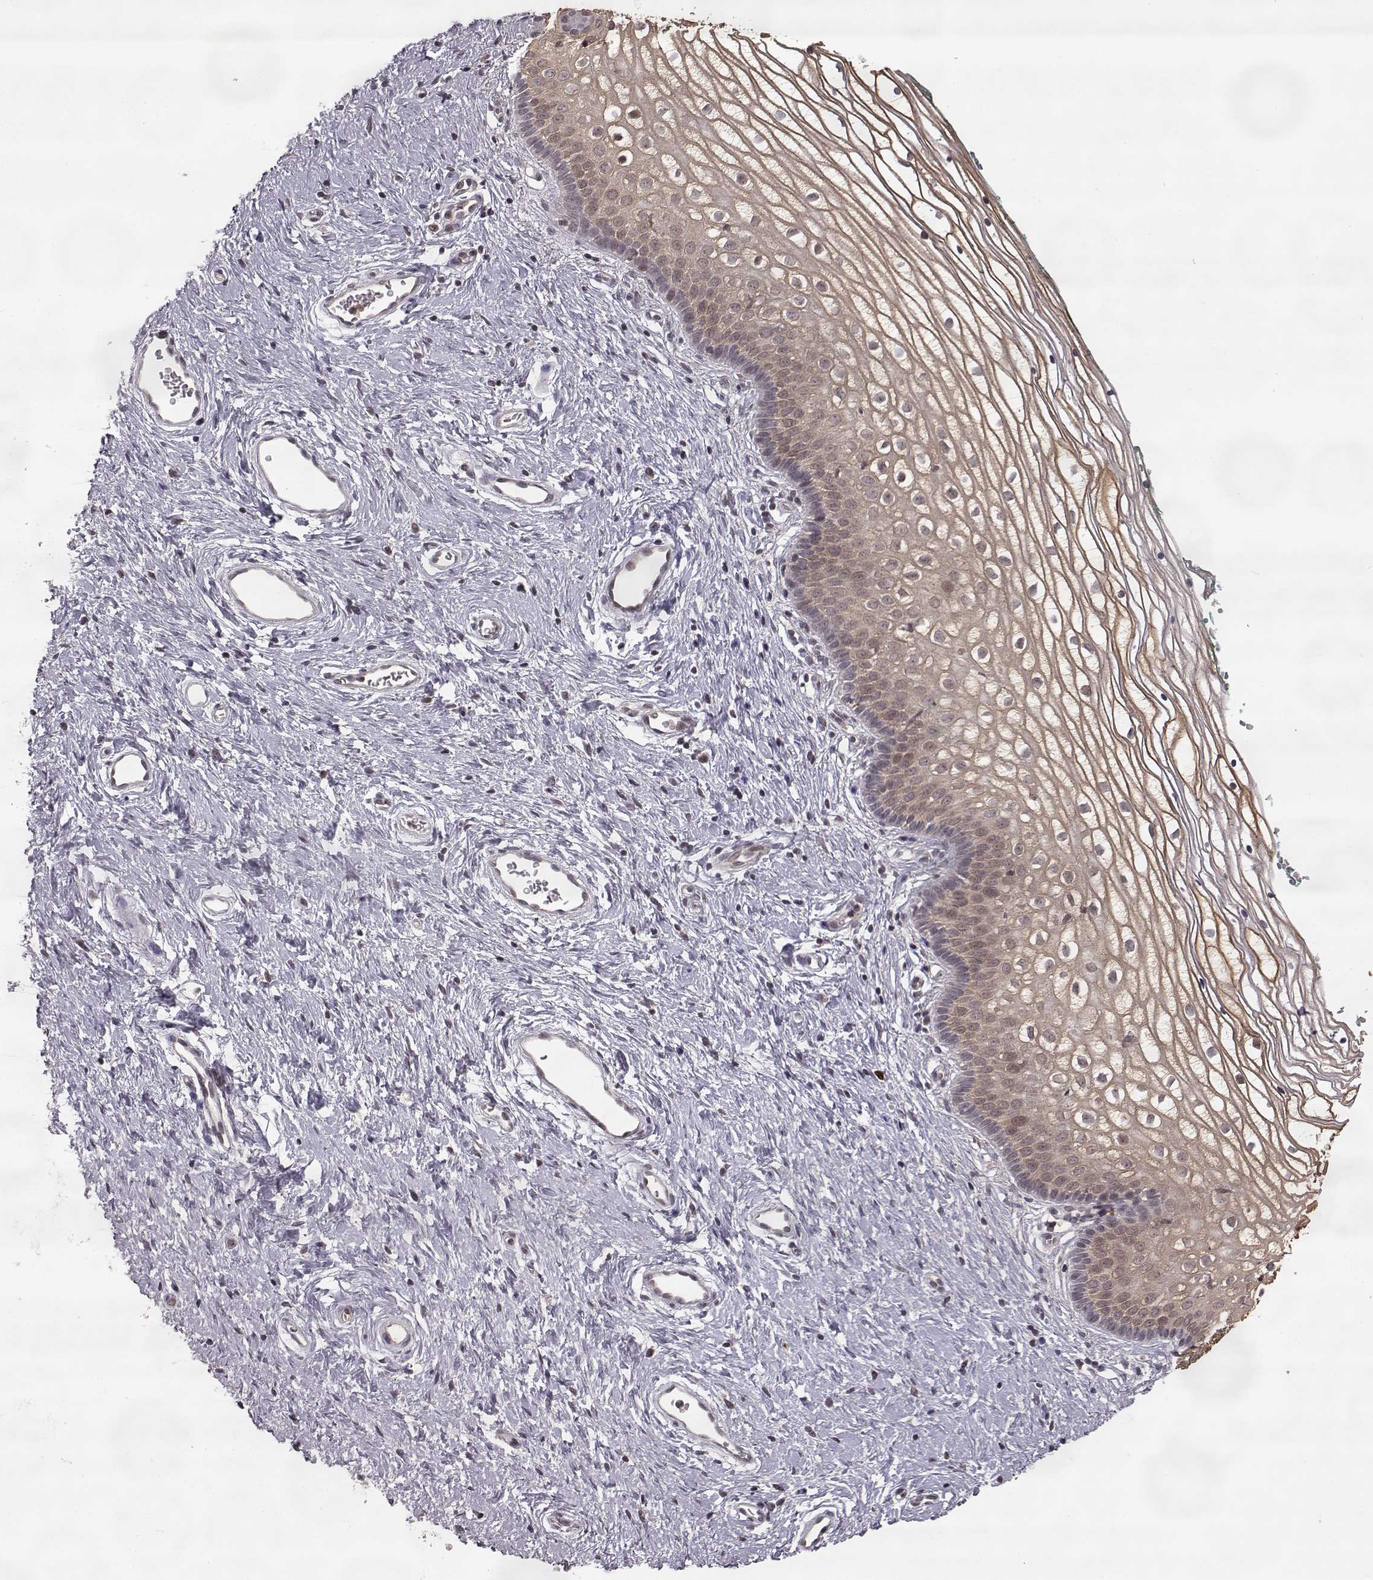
{"staining": {"intensity": "moderate", "quantity": ">75%", "location": "cytoplasmic/membranous"}, "tissue": "vagina", "cell_type": "Squamous epithelial cells", "image_type": "normal", "snomed": [{"axis": "morphology", "description": "Normal tissue, NOS"}, {"axis": "topography", "description": "Vagina"}], "caption": "The histopathology image demonstrates a brown stain indicating the presence of a protein in the cytoplasmic/membranous of squamous epithelial cells in vagina. The staining was performed using DAB to visualize the protein expression in brown, while the nuclei were stained in blue with hematoxylin (Magnification: 20x).", "gene": "ELOVL5", "patient": {"sex": "female", "age": 36}}